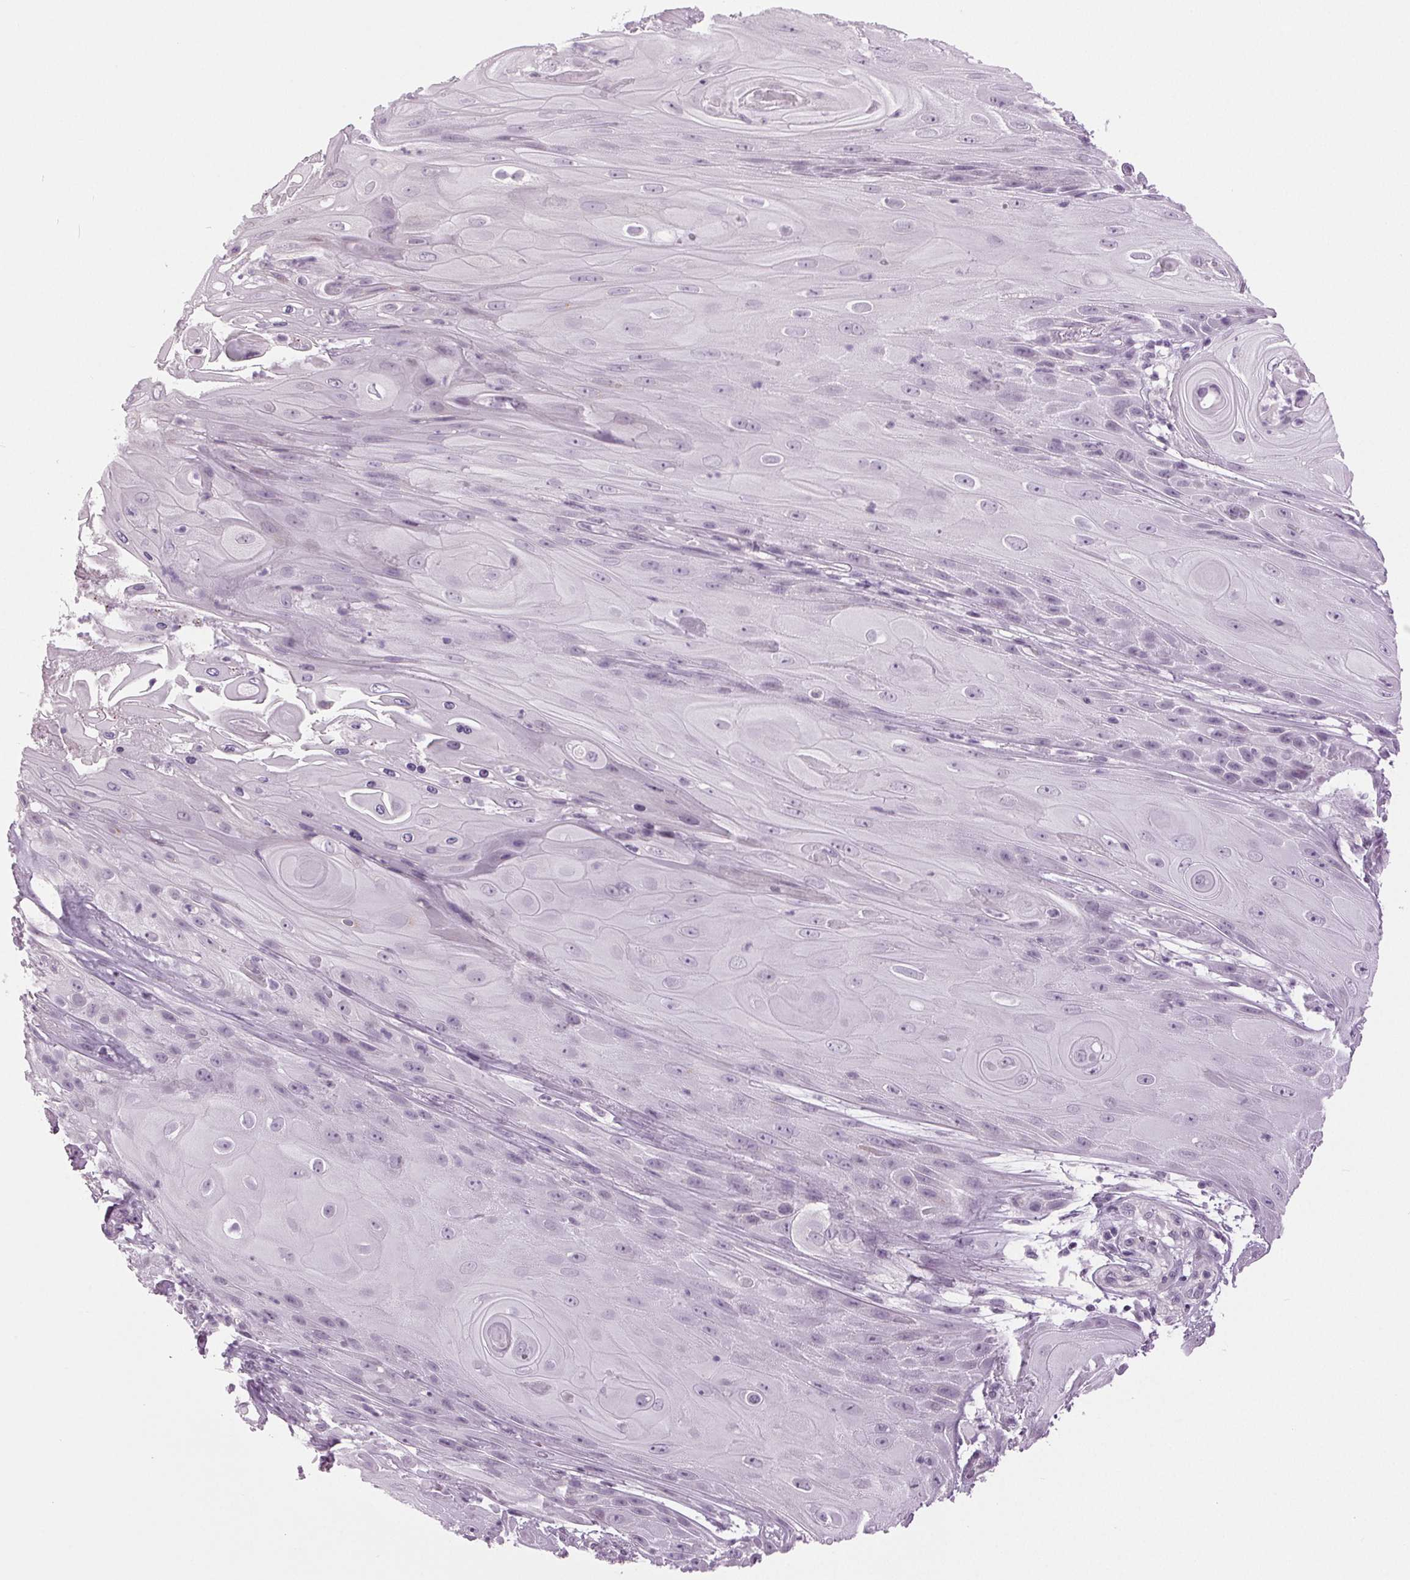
{"staining": {"intensity": "negative", "quantity": "none", "location": "none"}, "tissue": "skin cancer", "cell_type": "Tumor cells", "image_type": "cancer", "snomed": [{"axis": "morphology", "description": "Squamous cell carcinoma, NOS"}, {"axis": "topography", "description": "Skin"}], "caption": "IHC image of neoplastic tissue: human skin squamous cell carcinoma stained with DAB displays no significant protein expression in tumor cells.", "gene": "DNAH12", "patient": {"sex": "male", "age": 62}}